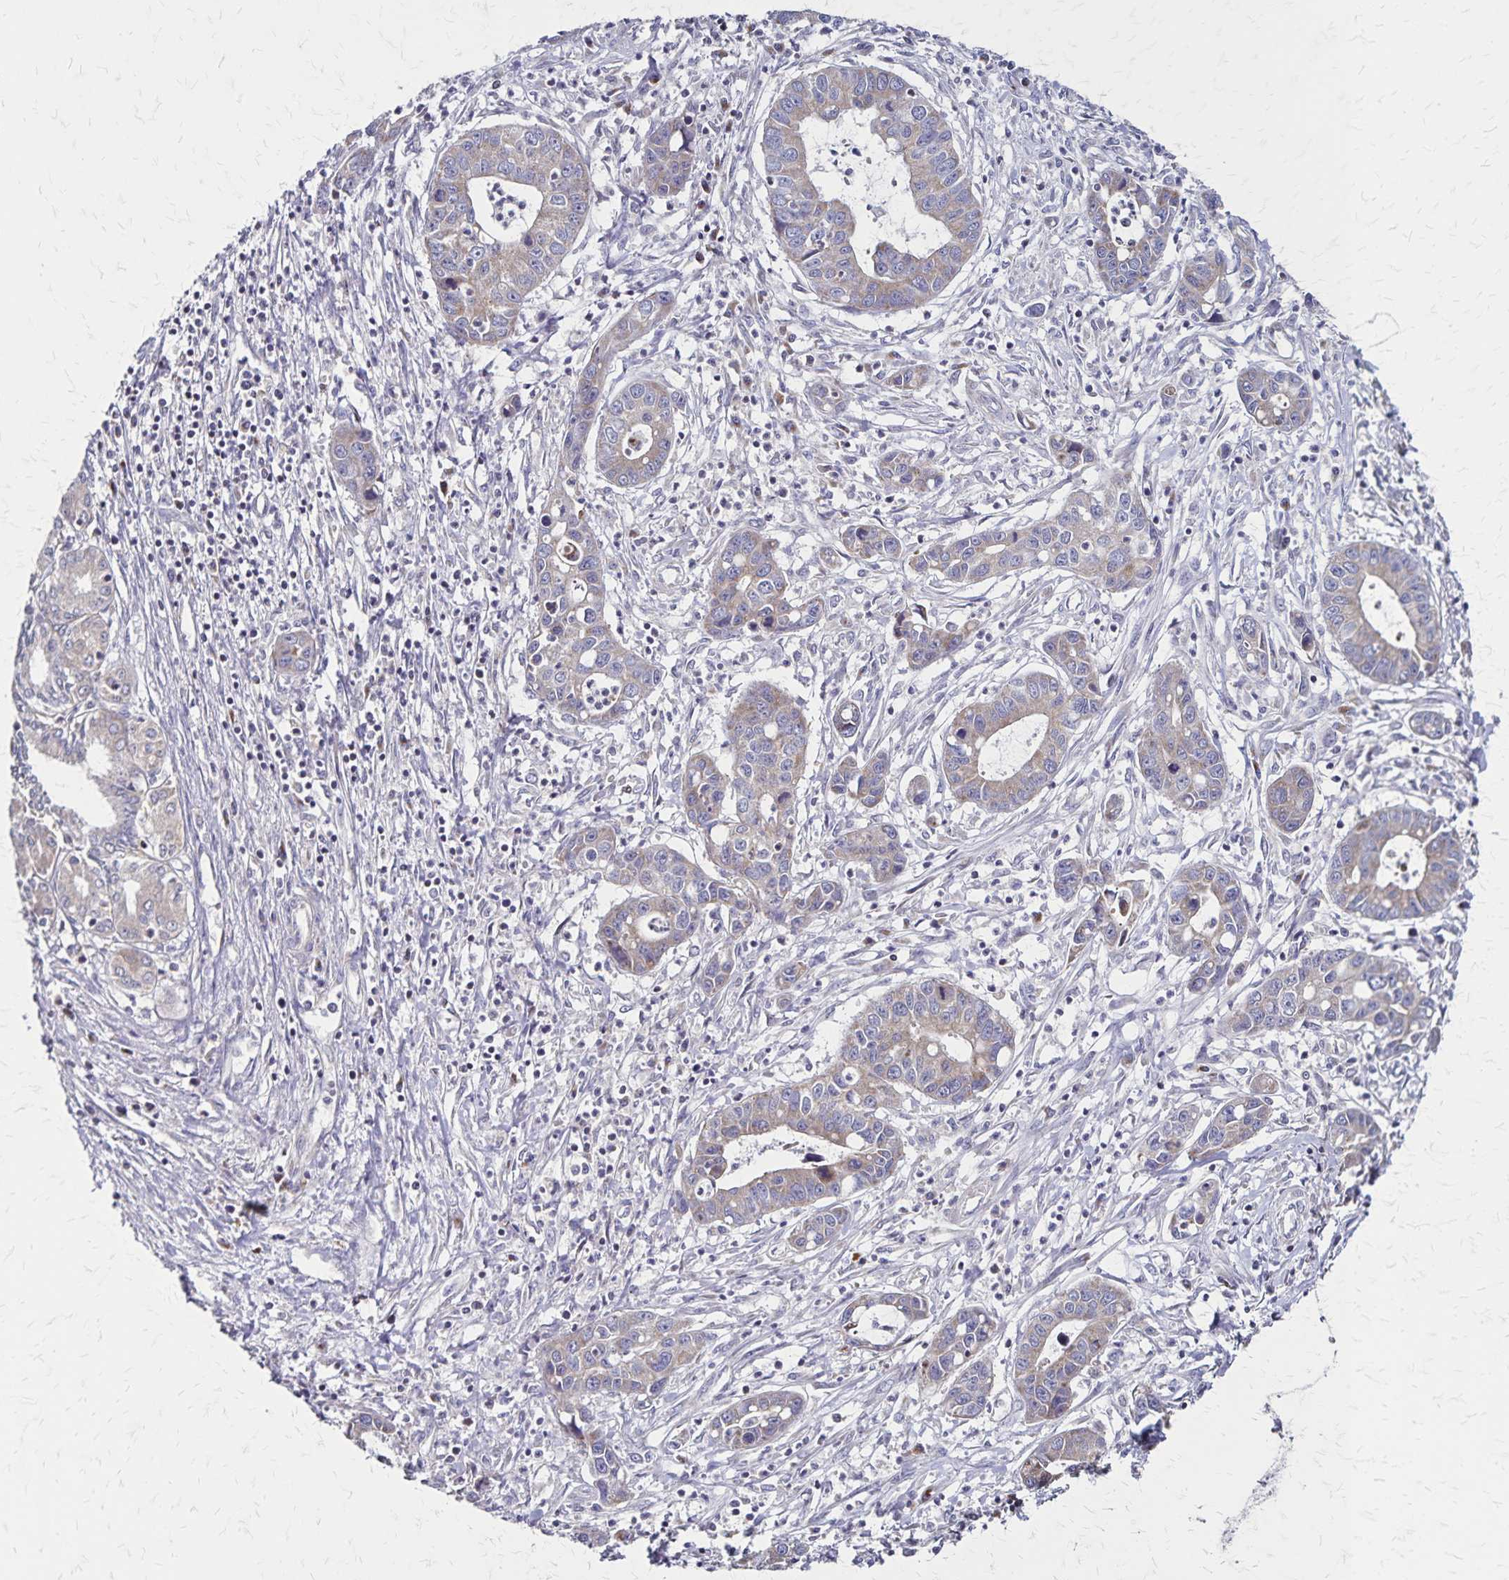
{"staining": {"intensity": "weak", "quantity": "<25%", "location": "cytoplasmic/membranous"}, "tissue": "liver cancer", "cell_type": "Tumor cells", "image_type": "cancer", "snomed": [{"axis": "morphology", "description": "Cholangiocarcinoma"}, {"axis": "topography", "description": "Liver"}], "caption": "The image demonstrates no staining of tumor cells in liver cholangiocarcinoma.", "gene": "NFS1", "patient": {"sex": "male", "age": 58}}